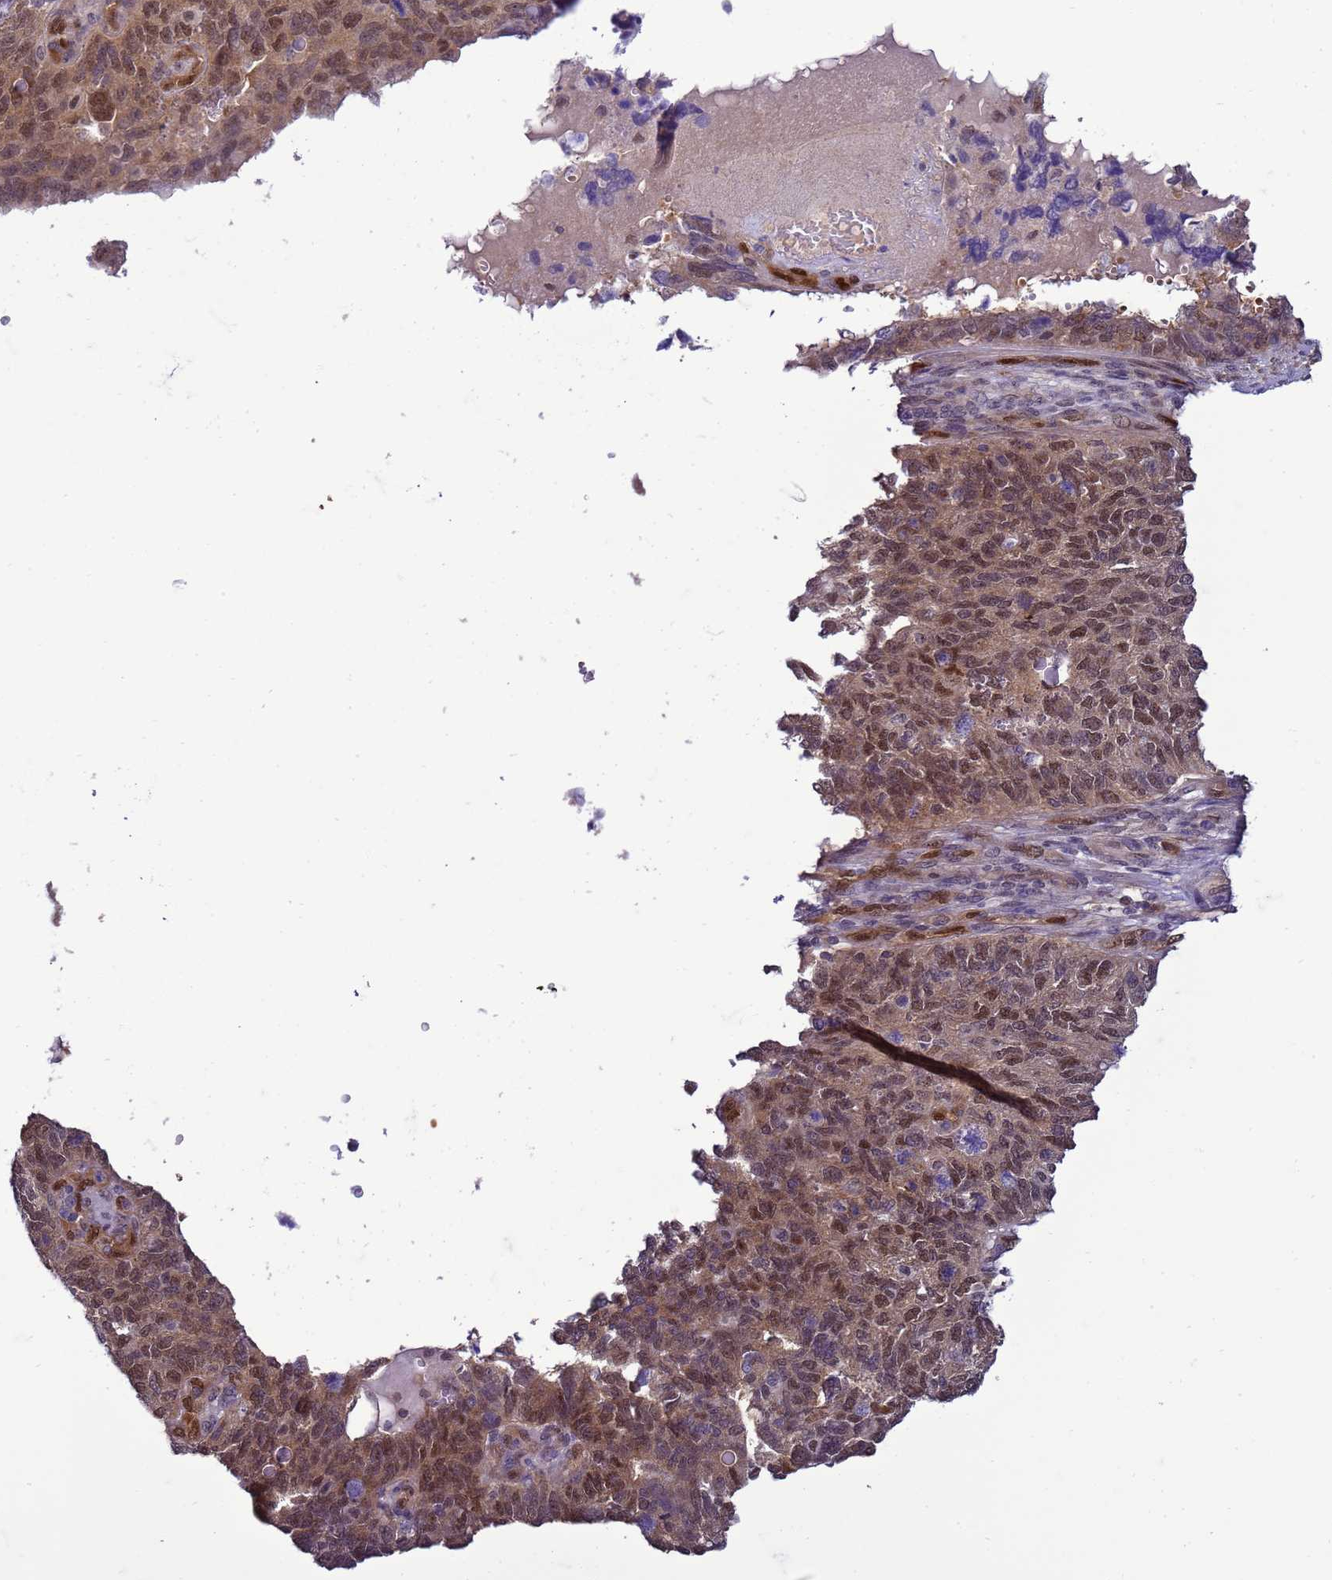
{"staining": {"intensity": "moderate", "quantity": ">75%", "location": "cytoplasmic/membranous,nuclear"}, "tissue": "endometrial cancer", "cell_type": "Tumor cells", "image_type": "cancer", "snomed": [{"axis": "morphology", "description": "Adenocarcinoma, NOS"}, {"axis": "topography", "description": "Endometrium"}], "caption": "Endometrial cancer (adenocarcinoma) was stained to show a protein in brown. There is medium levels of moderate cytoplasmic/membranous and nuclear positivity in approximately >75% of tumor cells. The protein of interest is stained brown, and the nuclei are stained in blue (DAB (3,3'-diaminobenzidine) IHC with brightfield microscopy, high magnification).", "gene": "DDI2", "patient": {"sex": "female", "age": 66}}